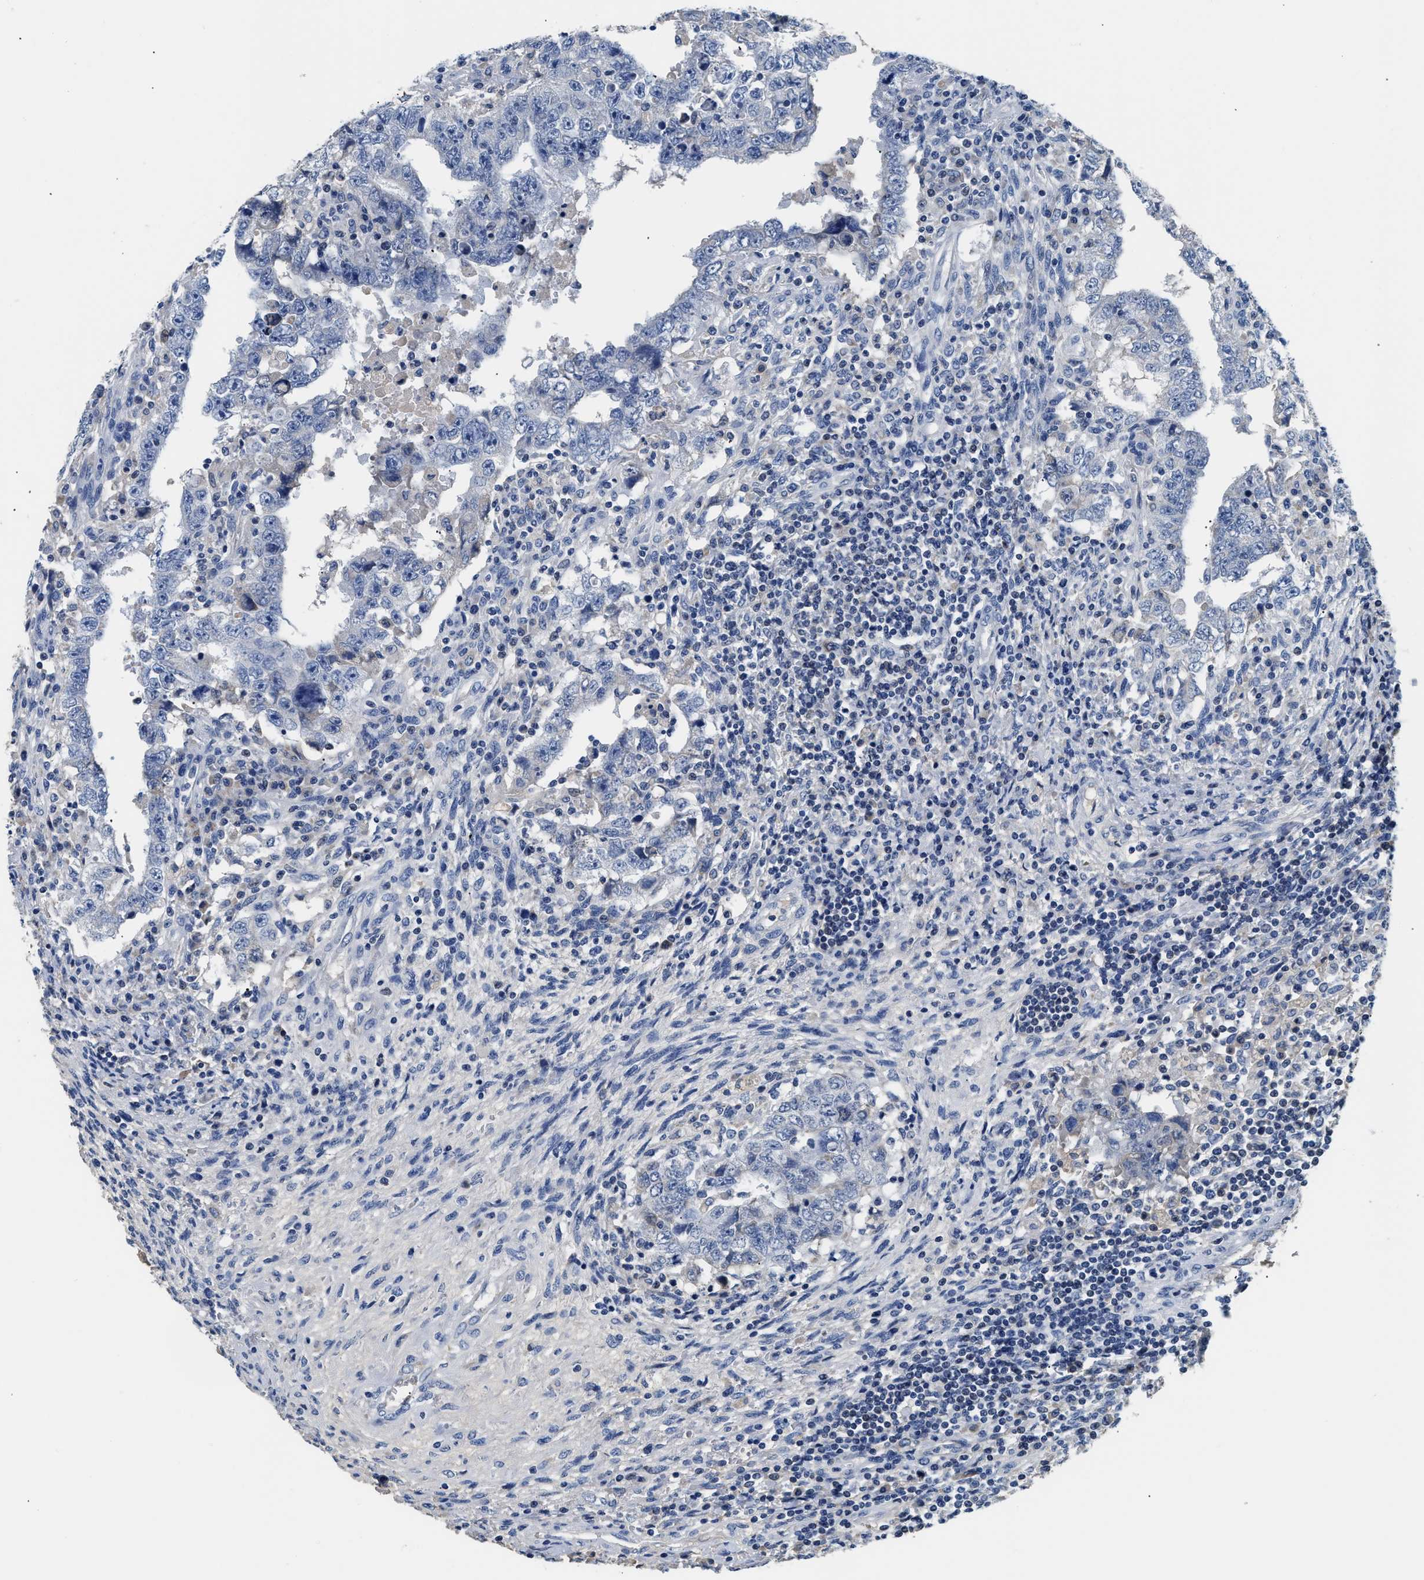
{"staining": {"intensity": "negative", "quantity": "none", "location": "none"}, "tissue": "testis cancer", "cell_type": "Tumor cells", "image_type": "cancer", "snomed": [{"axis": "morphology", "description": "Carcinoma, Embryonal, NOS"}, {"axis": "topography", "description": "Testis"}], "caption": "The immunohistochemistry histopathology image has no significant staining in tumor cells of testis cancer (embryonal carcinoma) tissue.", "gene": "PCK2", "patient": {"sex": "male", "age": 26}}